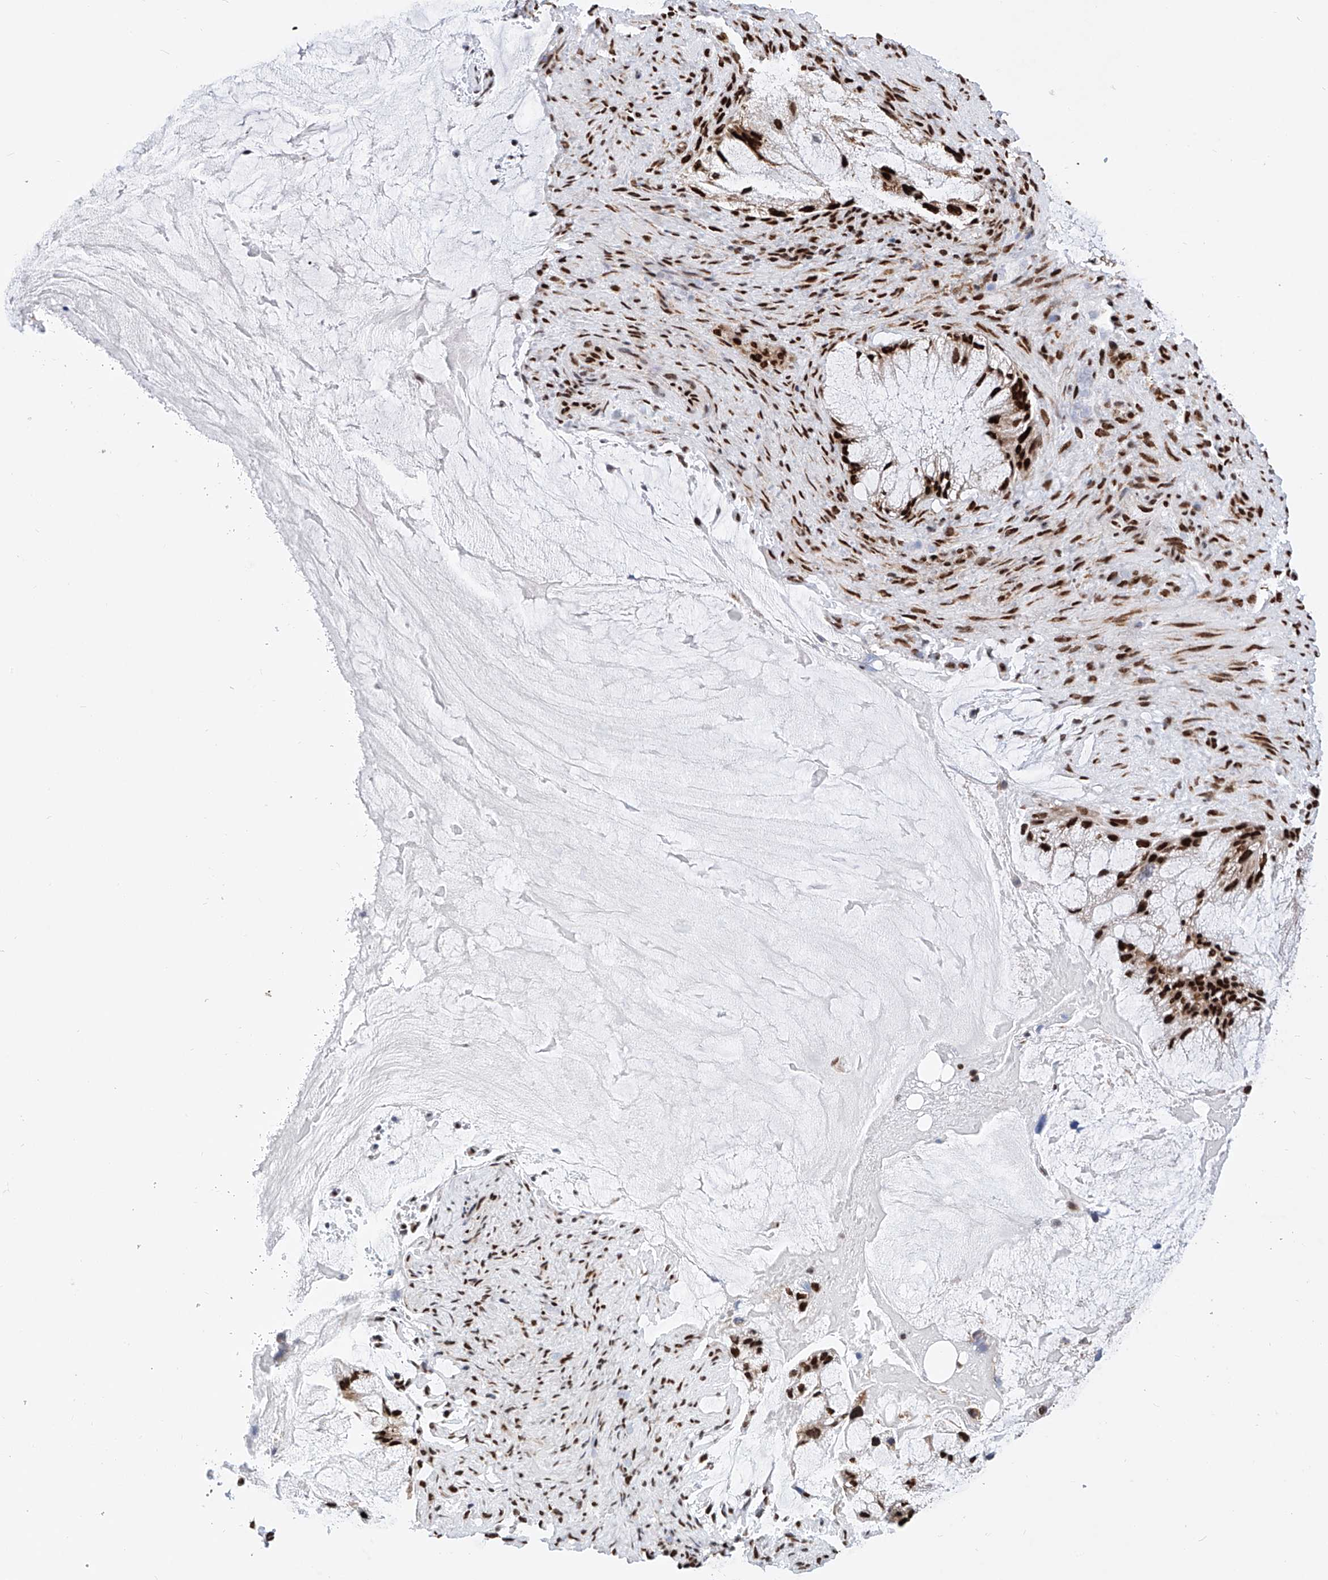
{"staining": {"intensity": "strong", "quantity": ">75%", "location": "nuclear"}, "tissue": "ovarian cancer", "cell_type": "Tumor cells", "image_type": "cancer", "snomed": [{"axis": "morphology", "description": "Cystadenocarcinoma, mucinous, NOS"}, {"axis": "topography", "description": "Ovary"}], "caption": "The image displays immunohistochemical staining of mucinous cystadenocarcinoma (ovarian). There is strong nuclear expression is identified in approximately >75% of tumor cells.", "gene": "SRSF6", "patient": {"sex": "female", "age": 37}}